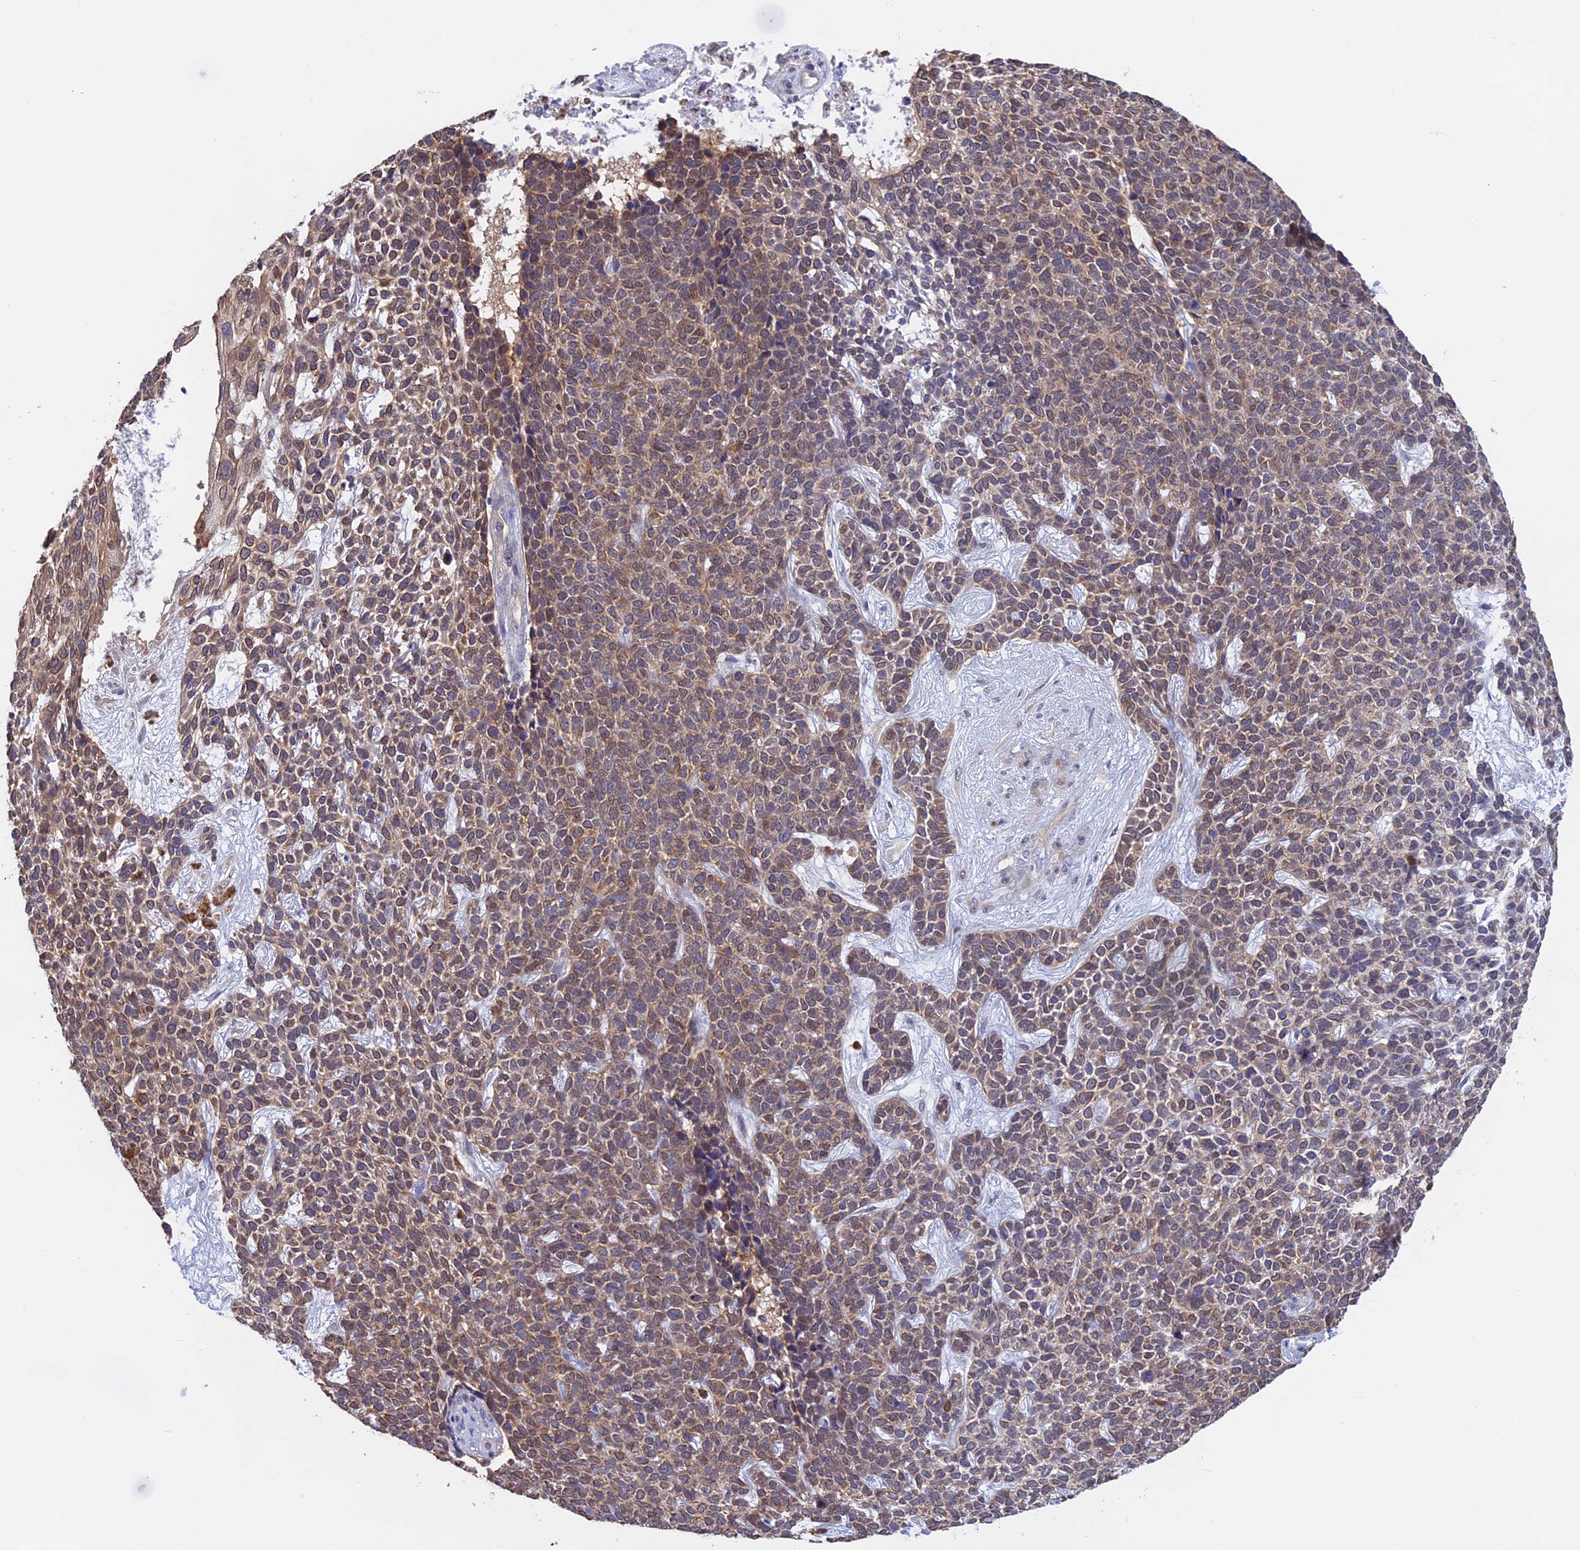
{"staining": {"intensity": "moderate", "quantity": "25%-75%", "location": "cytoplasmic/membranous"}, "tissue": "skin cancer", "cell_type": "Tumor cells", "image_type": "cancer", "snomed": [{"axis": "morphology", "description": "Basal cell carcinoma"}, {"axis": "topography", "description": "Skin"}], "caption": "Skin basal cell carcinoma stained with DAB immunohistochemistry (IHC) displays medium levels of moderate cytoplasmic/membranous positivity in approximately 25%-75% of tumor cells.", "gene": "STUB1", "patient": {"sex": "female", "age": 84}}